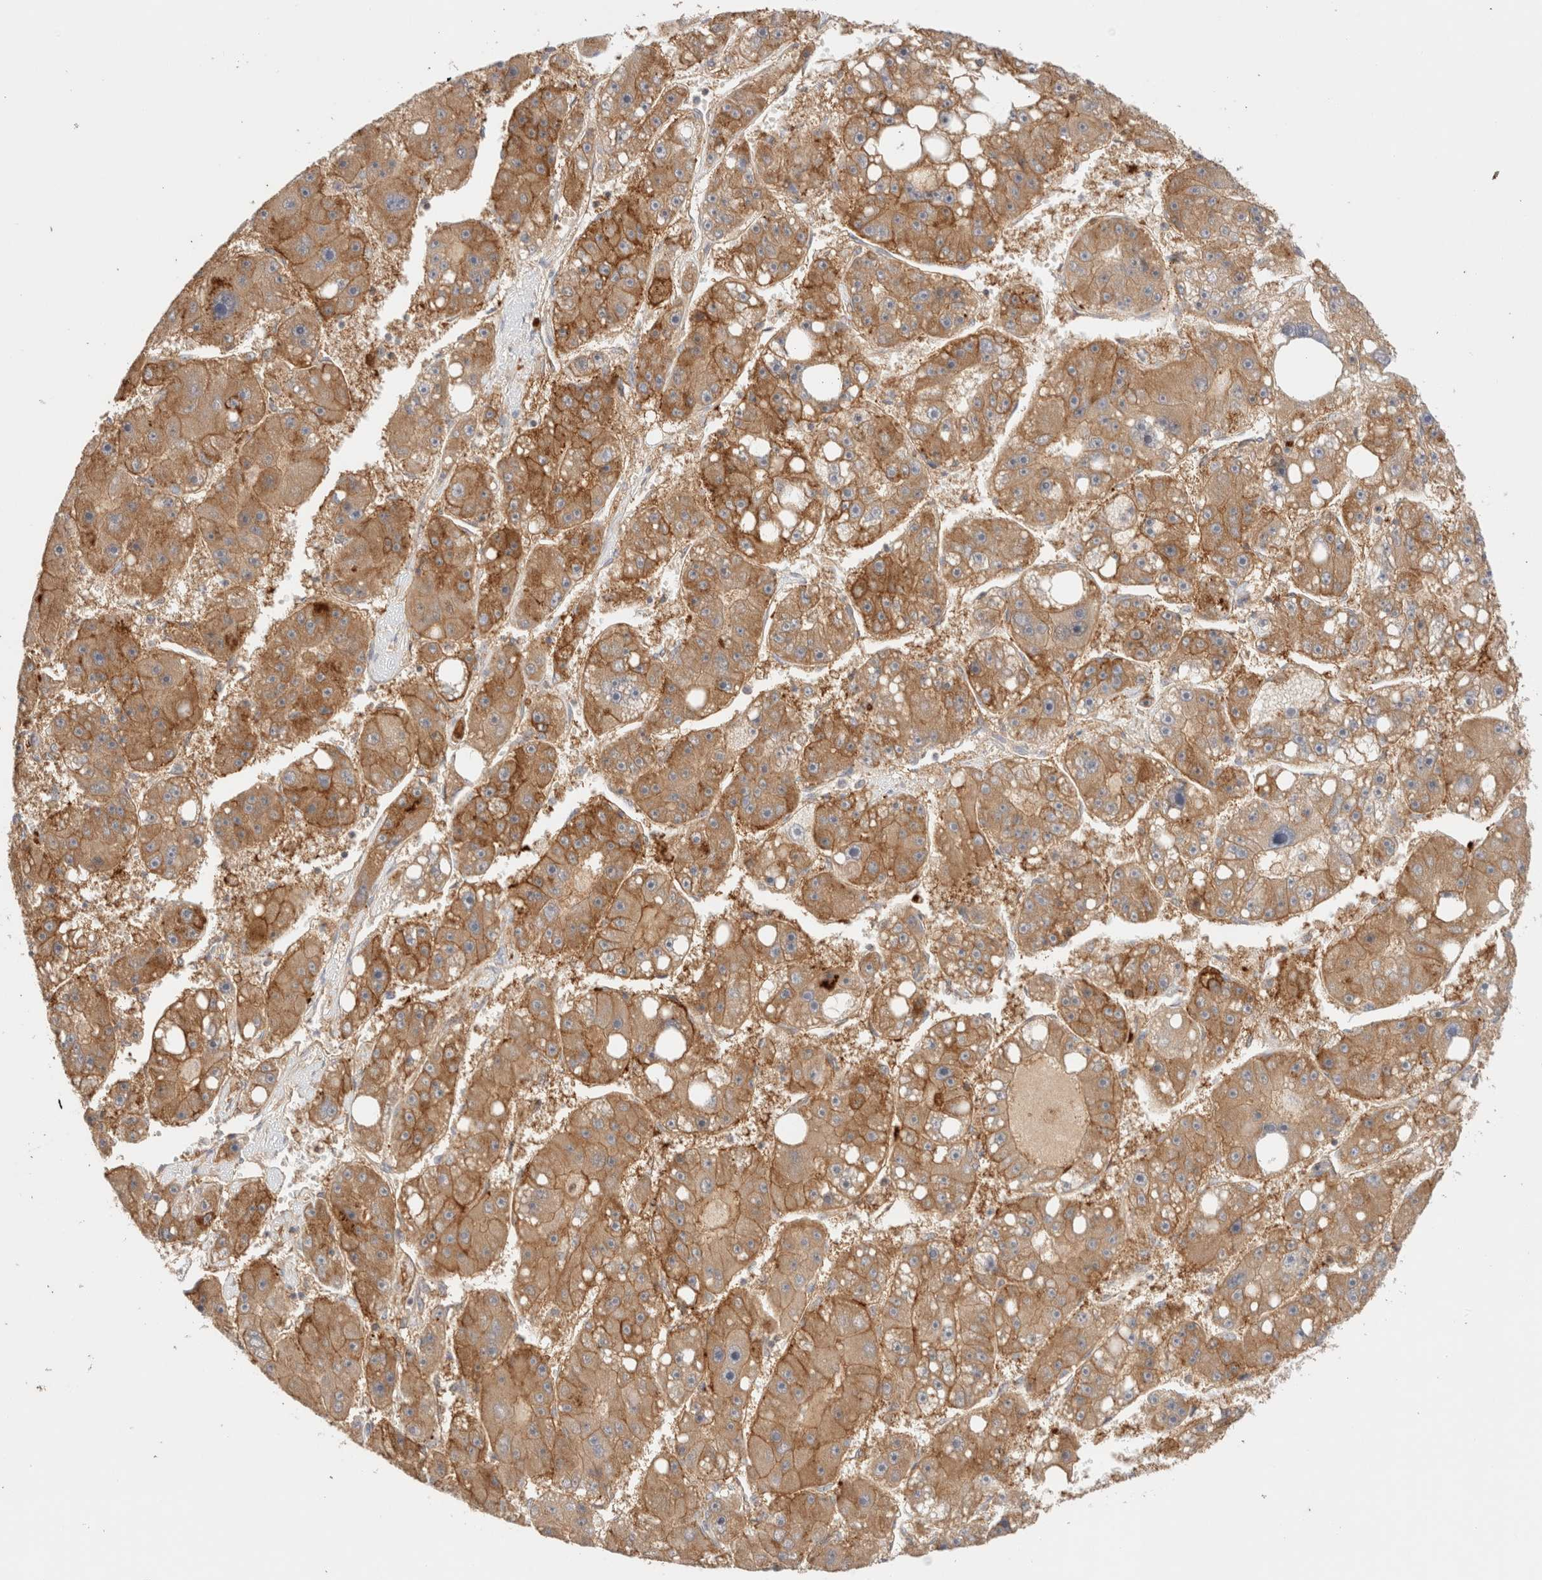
{"staining": {"intensity": "strong", "quantity": ">75%", "location": "cytoplasmic/membranous"}, "tissue": "liver cancer", "cell_type": "Tumor cells", "image_type": "cancer", "snomed": [{"axis": "morphology", "description": "Carcinoma, Hepatocellular, NOS"}, {"axis": "topography", "description": "Liver"}], "caption": "Hepatocellular carcinoma (liver) was stained to show a protein in brown. There is high levels of strong cytoplasmic/membranous positivity in approximately >75% of tumor cells.", "gene": "MRM3", "patient": {"sex": "female", "age": 61}}